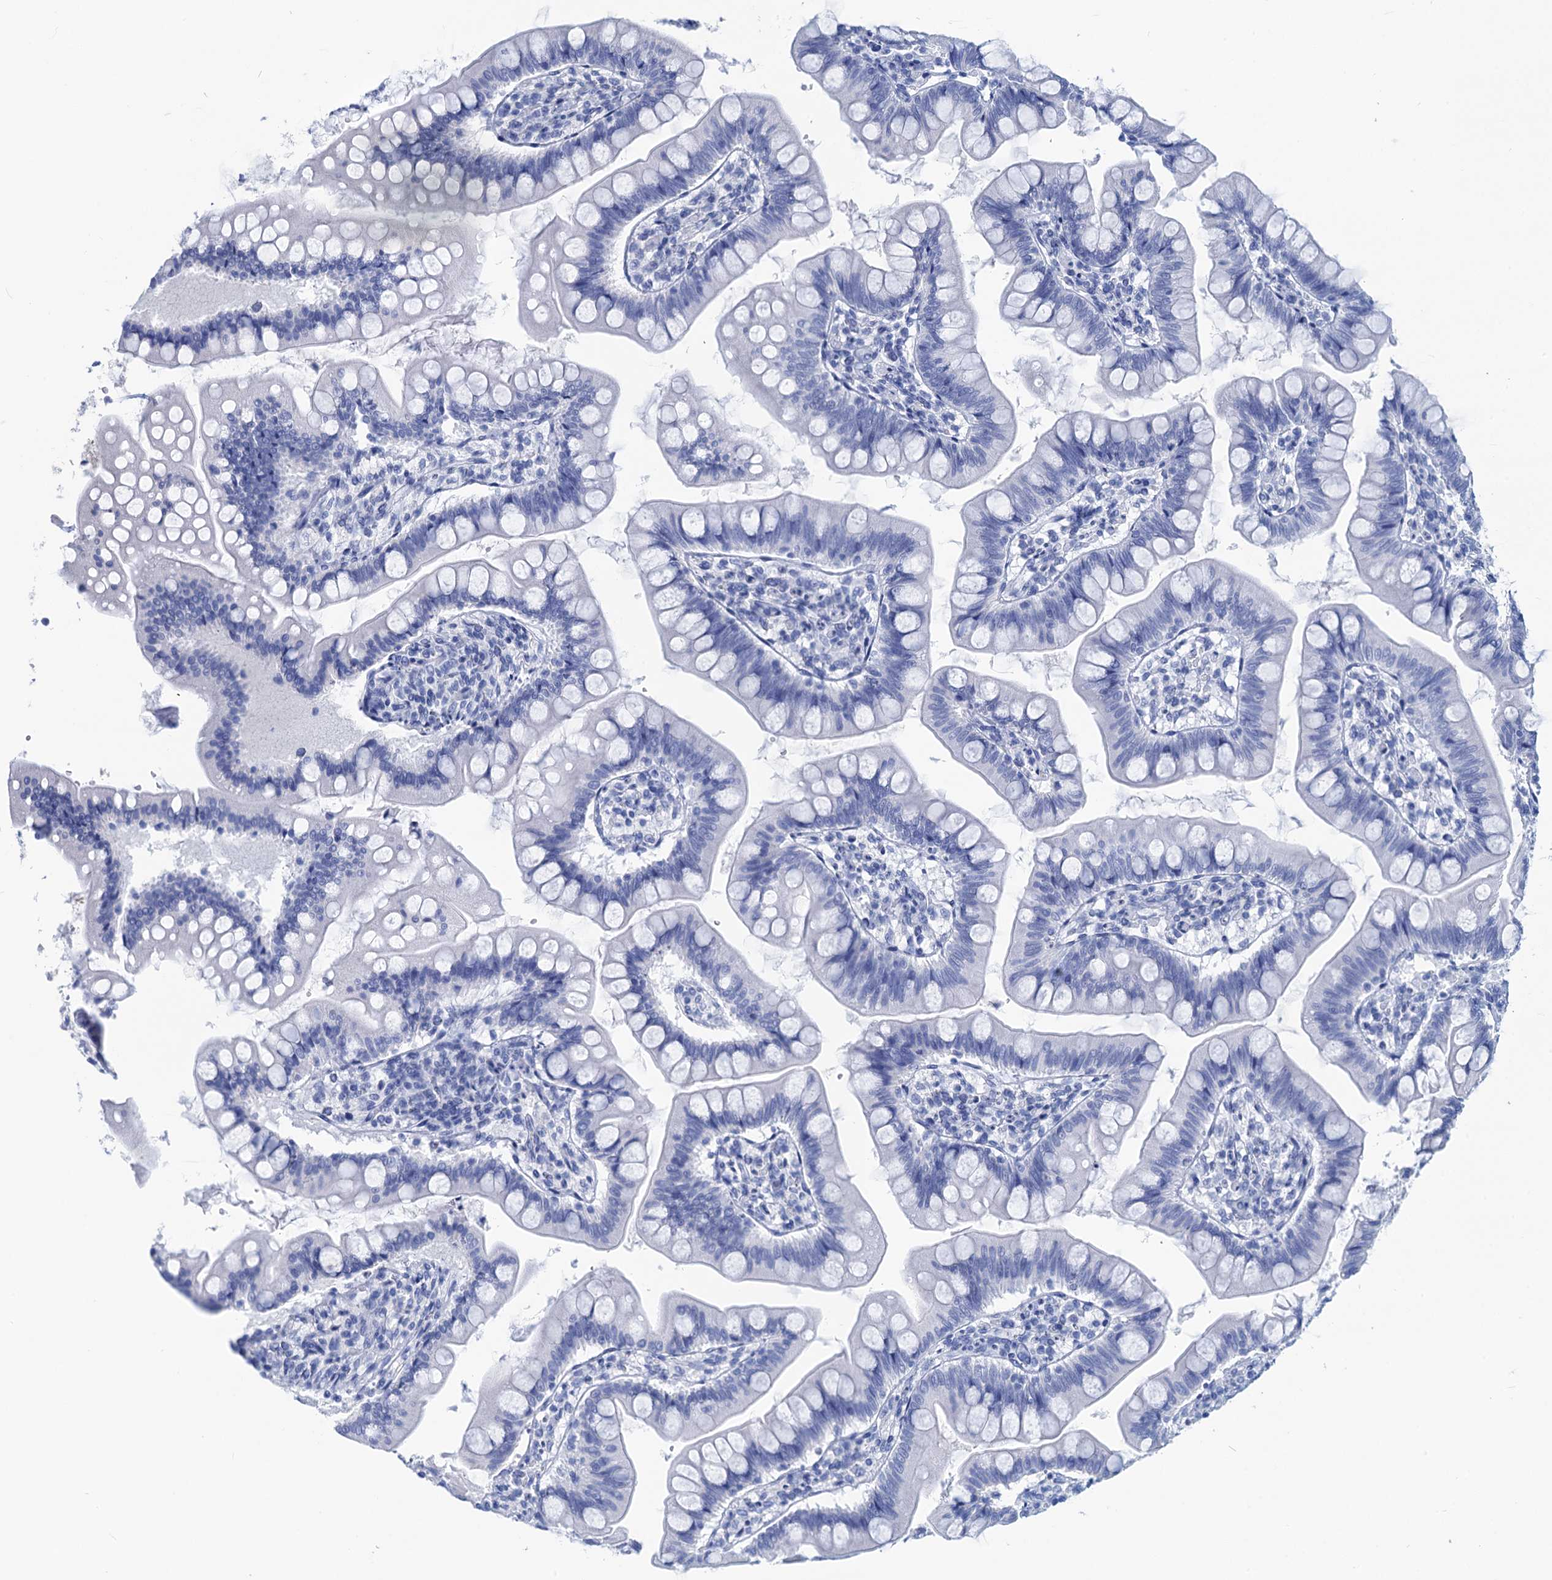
{"staining": {"intensity": "negative", "quantity": "none", "location": "none"}, "tissue": "small intestine", "cell_type": "Glandular cells", "image_type": "normal", "snomed": [{"axis": "morphology", "description": "Normal tissue, NOS"}, {"axis": "topography", "description": "Small intestine"}], "caption": "Immunohistochemistry (IHC) photomicrograph of unremarkable small intestine: small intestine stained with DAB (3,3'-diaminobenzidine) demonstrates no significant protein staining in glandular cells.", "gene": "CABYR", "patient": {"sex": "male", "age": 7}}